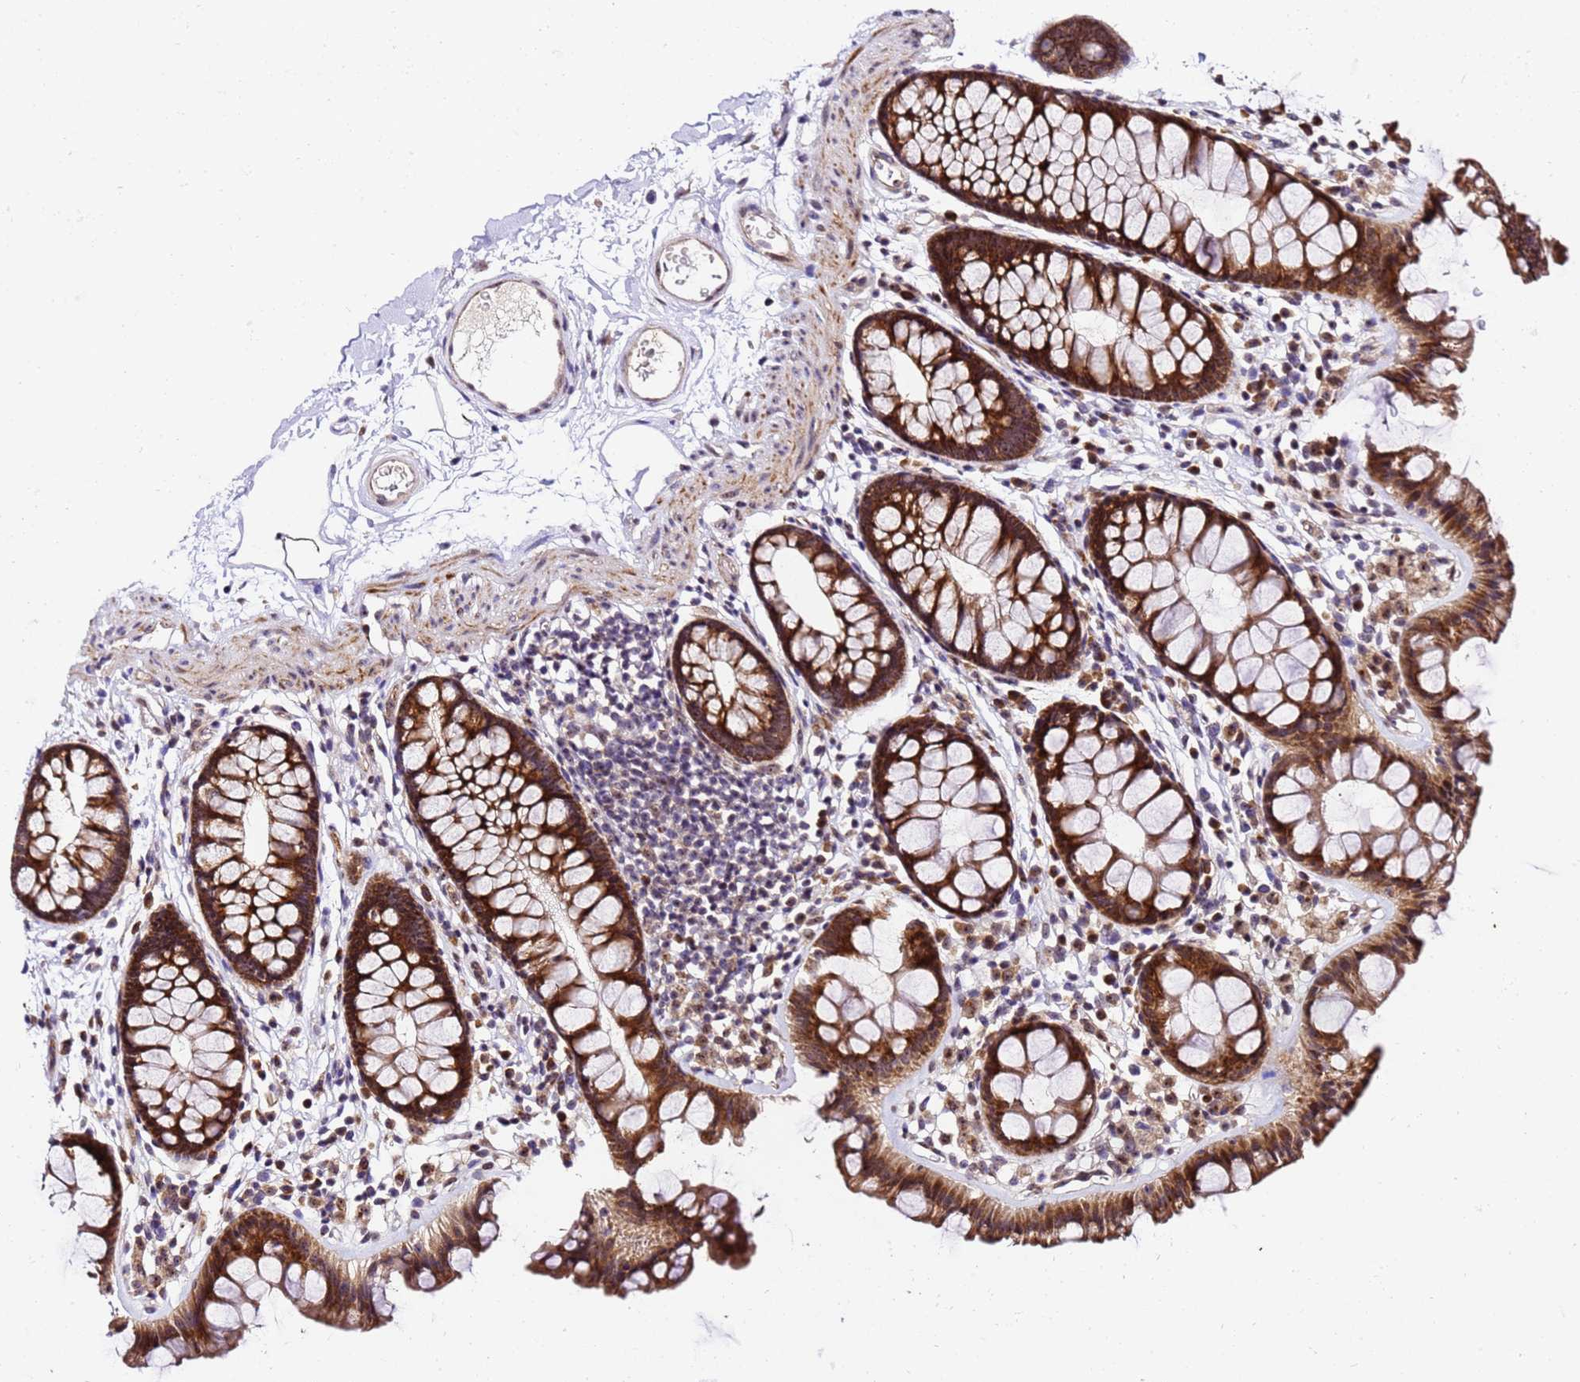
{"staining": {"intensity": "weak", "quantity": ">75%", "location": "cytoplasmic/membranous"}, "tissue": "colon", "cell_type": "Endothelial cells", "image_type": "normal", "snomed": [{"axis": "morphology", "description": "Normal tissue, NOS"}, {"axis": "topography", "description": "Colon"}], "caption": "A brown stain shows weak cytoplasmic/membranous staining of a protein in endothelial cells of benign colon.", "gene": "SLX4IP", "patient": {"sex": "female", "age": 62}}